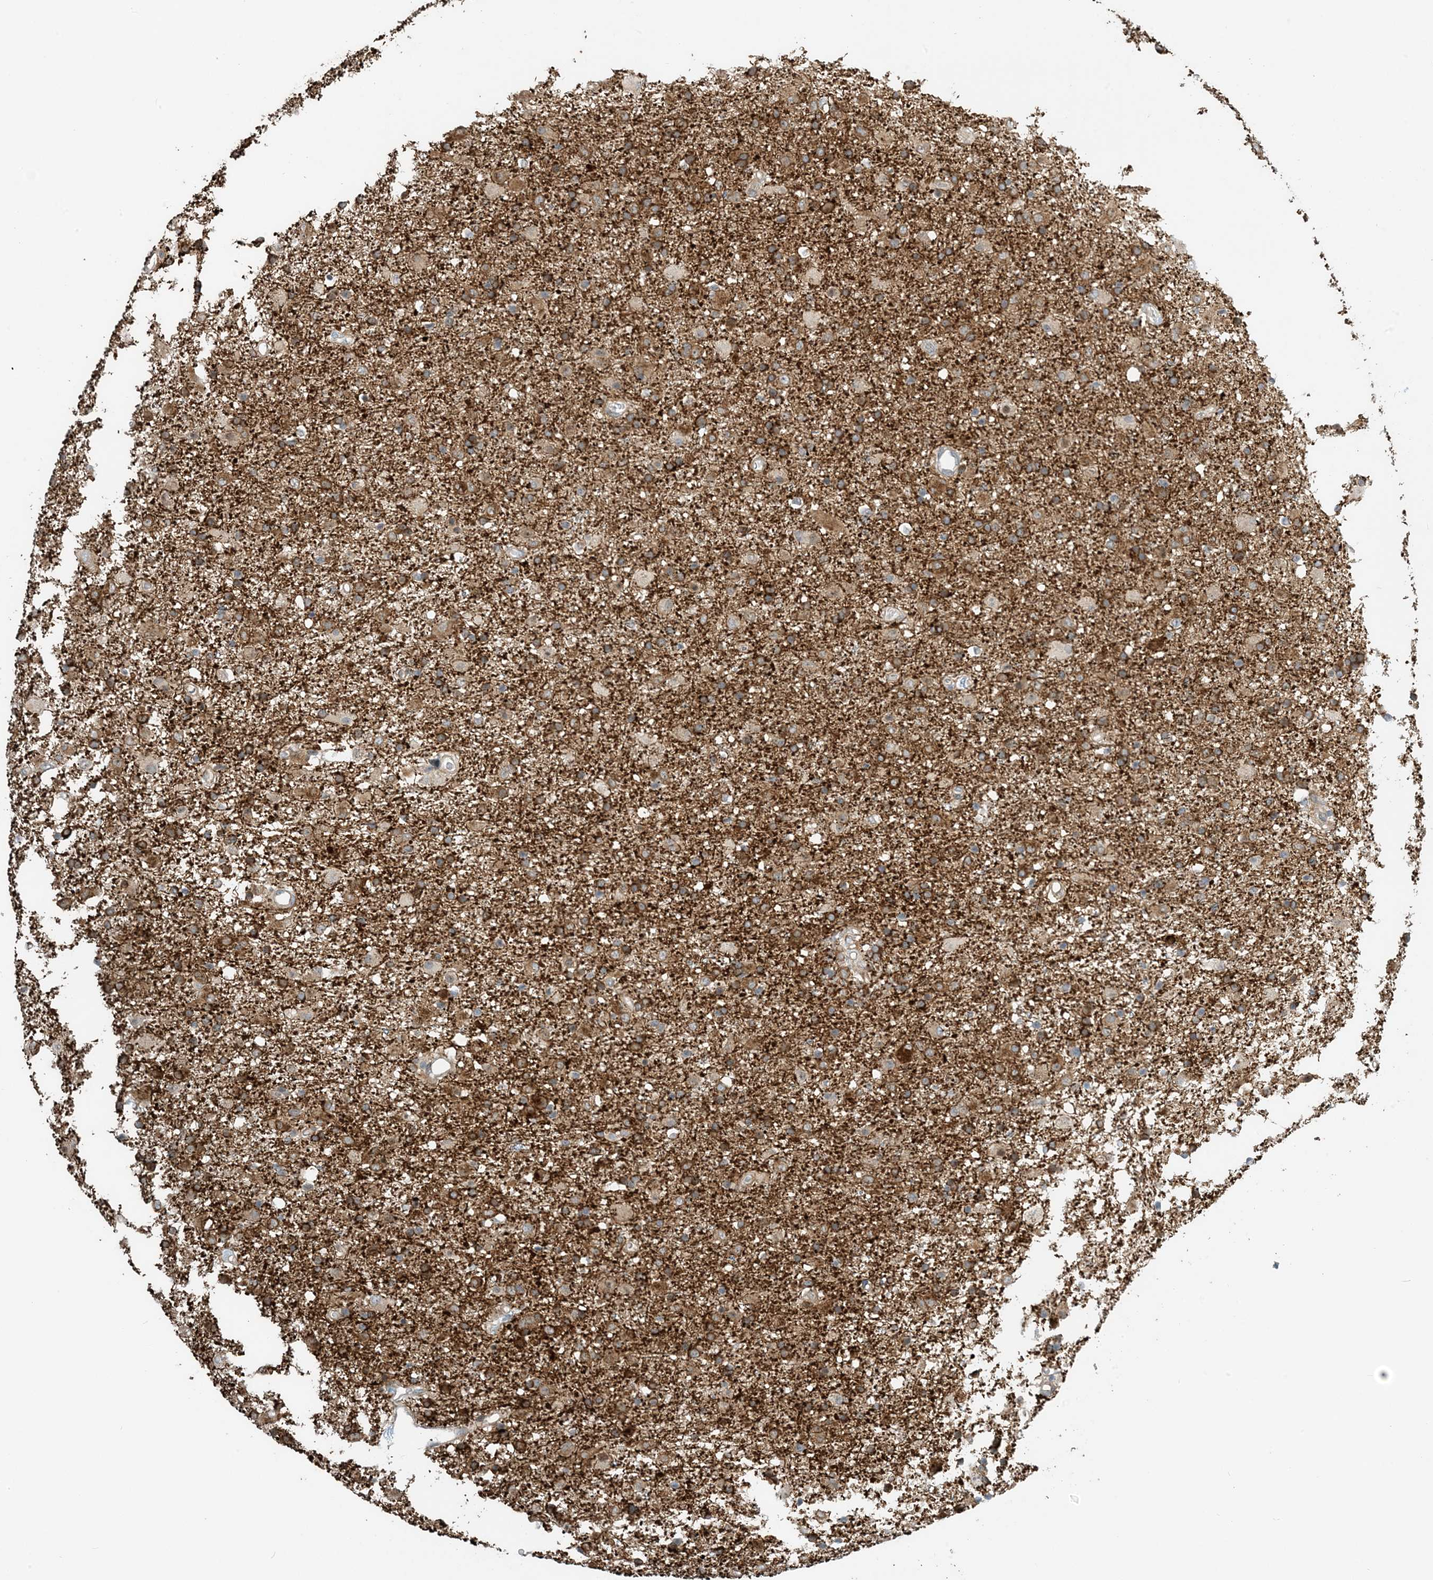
{"staining": {"intensity": "moderate", "quantity": "25%-75%", "location": "cytoplasmic/membranous"}, "tissue": "glioma", "cell_type": "Tumor cells", "image_type": "cancer", "snomed": [{"axis": "morphology", "description": "Glioma, malignant, Low grade"}, {"axis": "topography", "description": "Brain"}], "caption": "Brown immunohistochemical staining in human glioma exhibits moderate cytoplasmic/membranous expression in about 25%-75% of tumor cells.", "gene": "ZBTB3", "patient": {"sex": "male", "age": 65}}